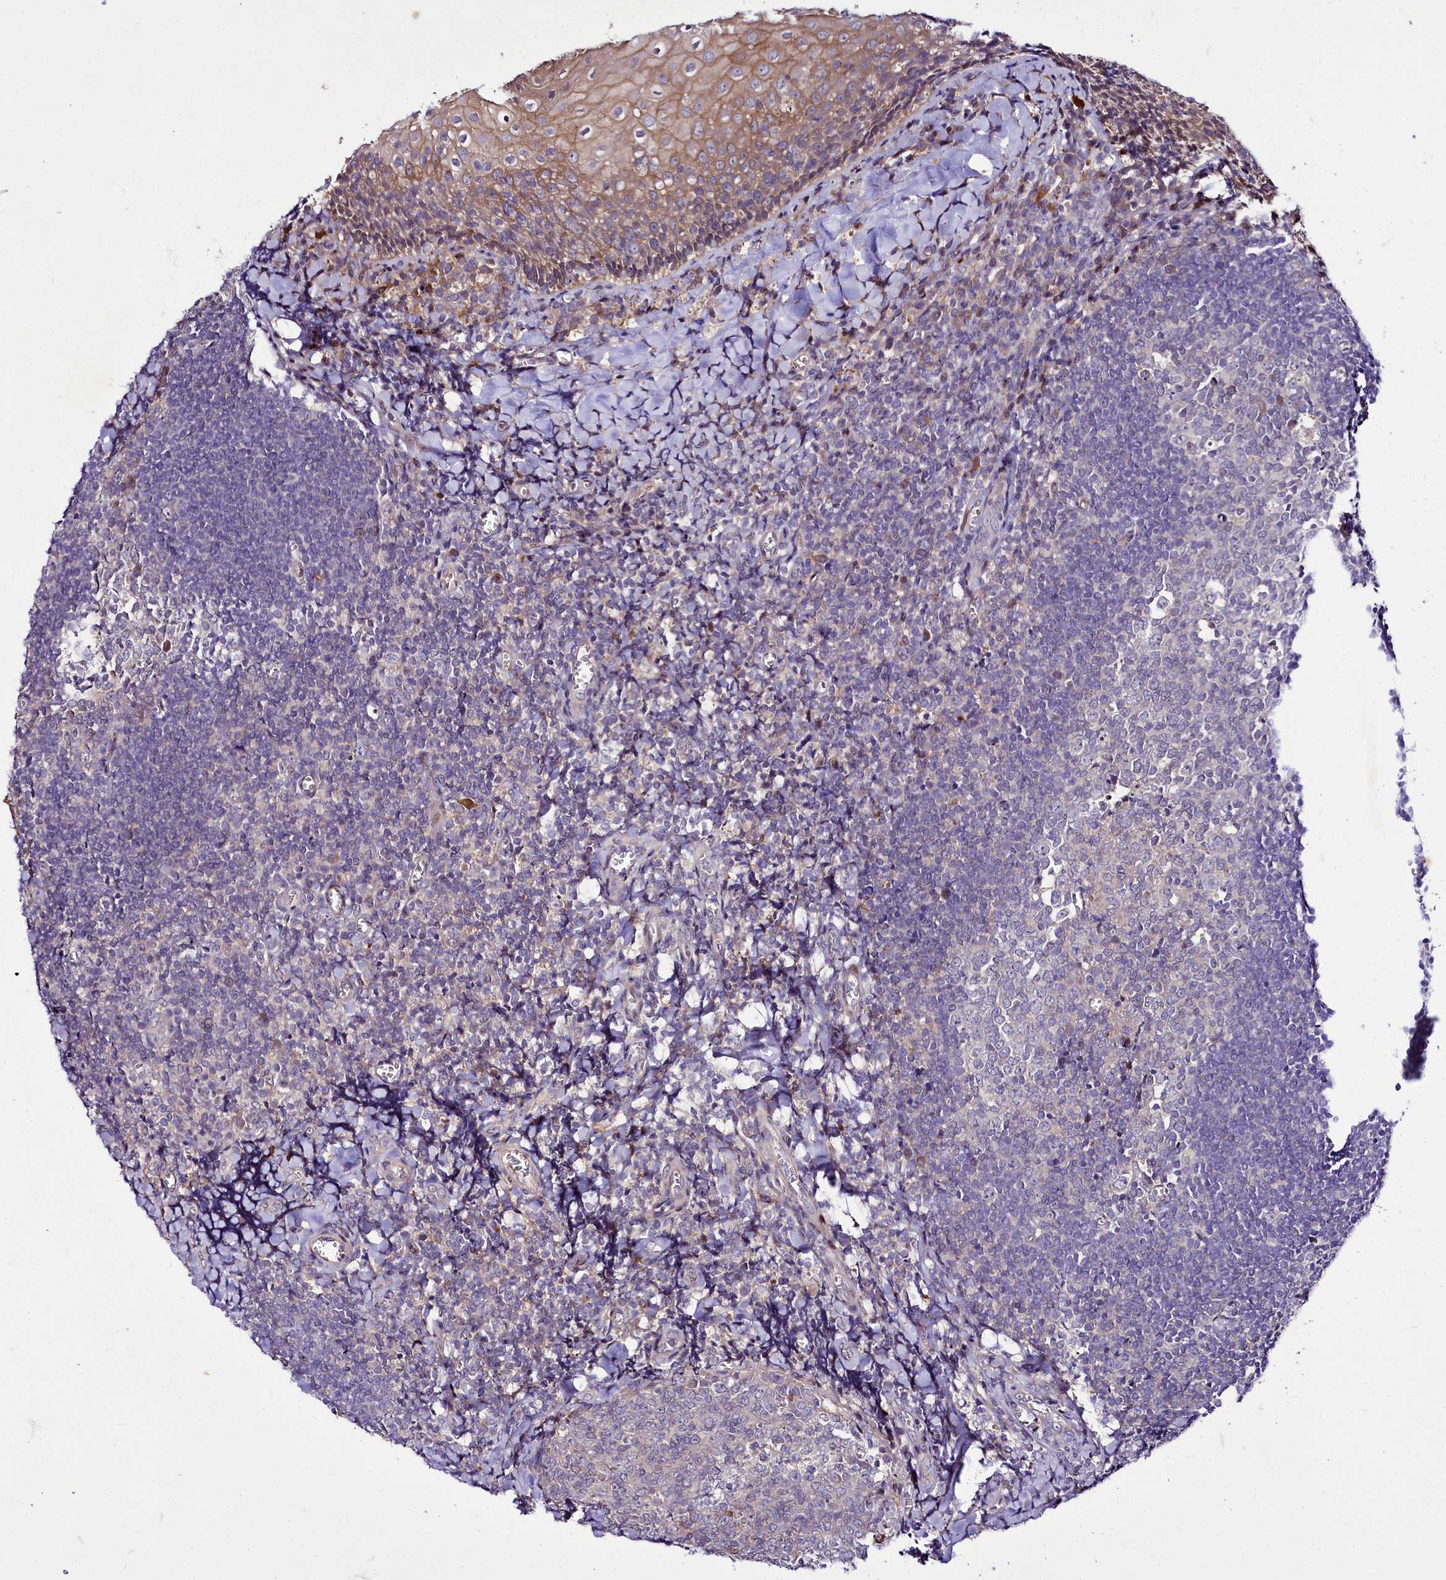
{"staining": {"intensity": "moderate", "quantity": "<25%", "location": "cytoplasmic/membranous"}, "tissue": "tonsil", "cell_type": "Germinal center cells", "image_type": "normal", "snomed": [{"axis": "morphology", "description": "Normal tissue, NOS"}, {"axis": "topography", "description": "Tonsil"}], "caption": "Protein staining by IHC displays moderate cytoplasmic/membranous expression in approximately <25% of germinal center cells in benign tonsil. (Brightfield microscopy of DAB IHC at high magnification).", "gene": "ZC3H12C", "patient": {"sex": "male", "age": 27}}